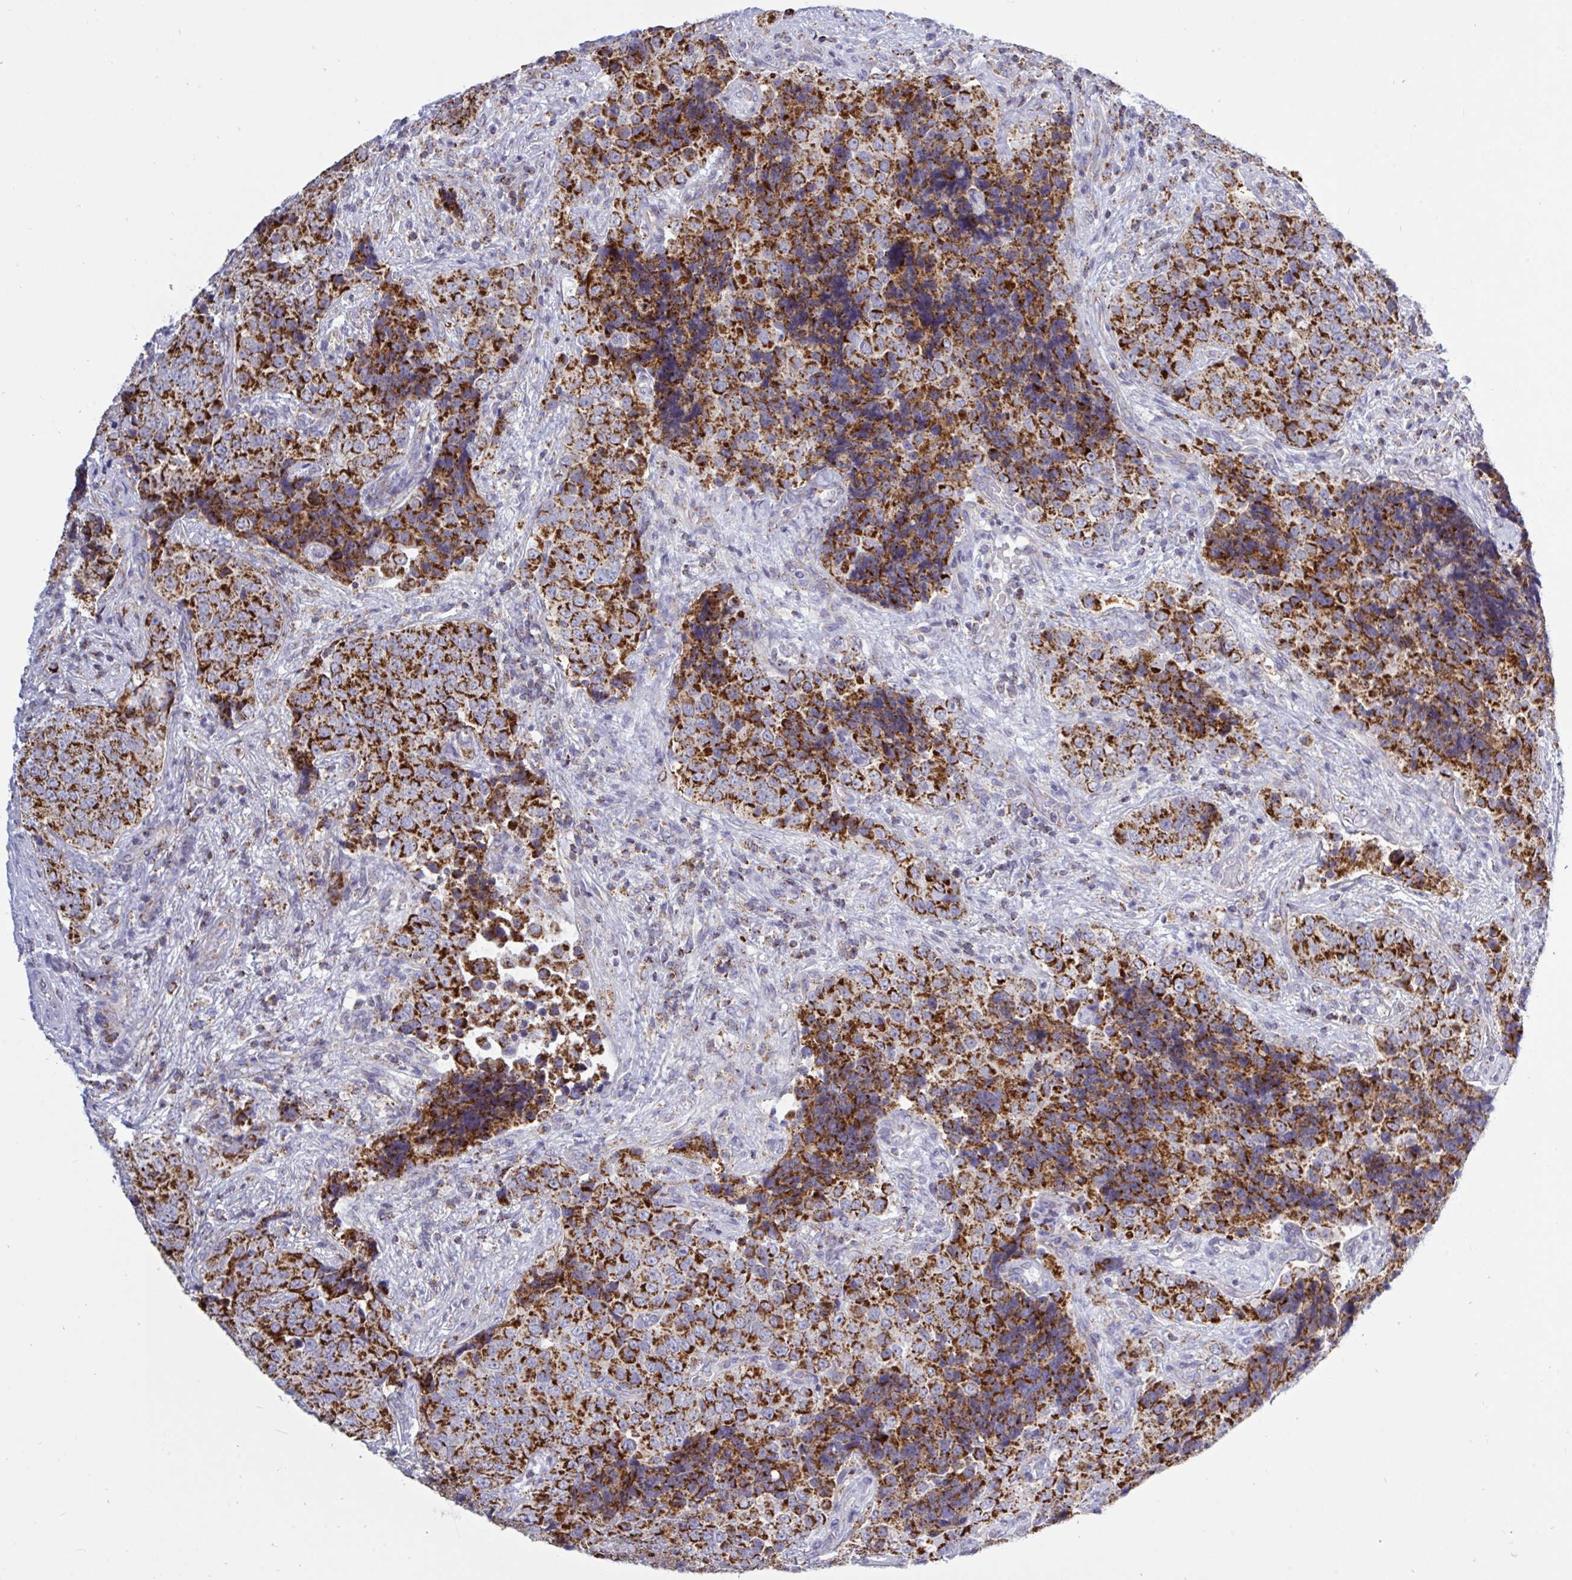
{"staining": {"intensity": "strong", "quantity": ">75%", "location": "cytoplasmic/membranous"}, "tissue": "urothelial cancer", "cell_type": "Tumor cells", "image_type": "cancer", "snomed": [{"axis": "morphology", "description": "Urothelial carcinoma, NOS"}, {"axis": "topography", "description": "Urinary bladder"}], "caption": "Tumor cells reveal high levels of strong cytoplasmic/membranous expression in about >75% of cells in human transitional cell carcinoma.", "gene": "HSPE1", "patient": {"sex": "male", "age": 52}}